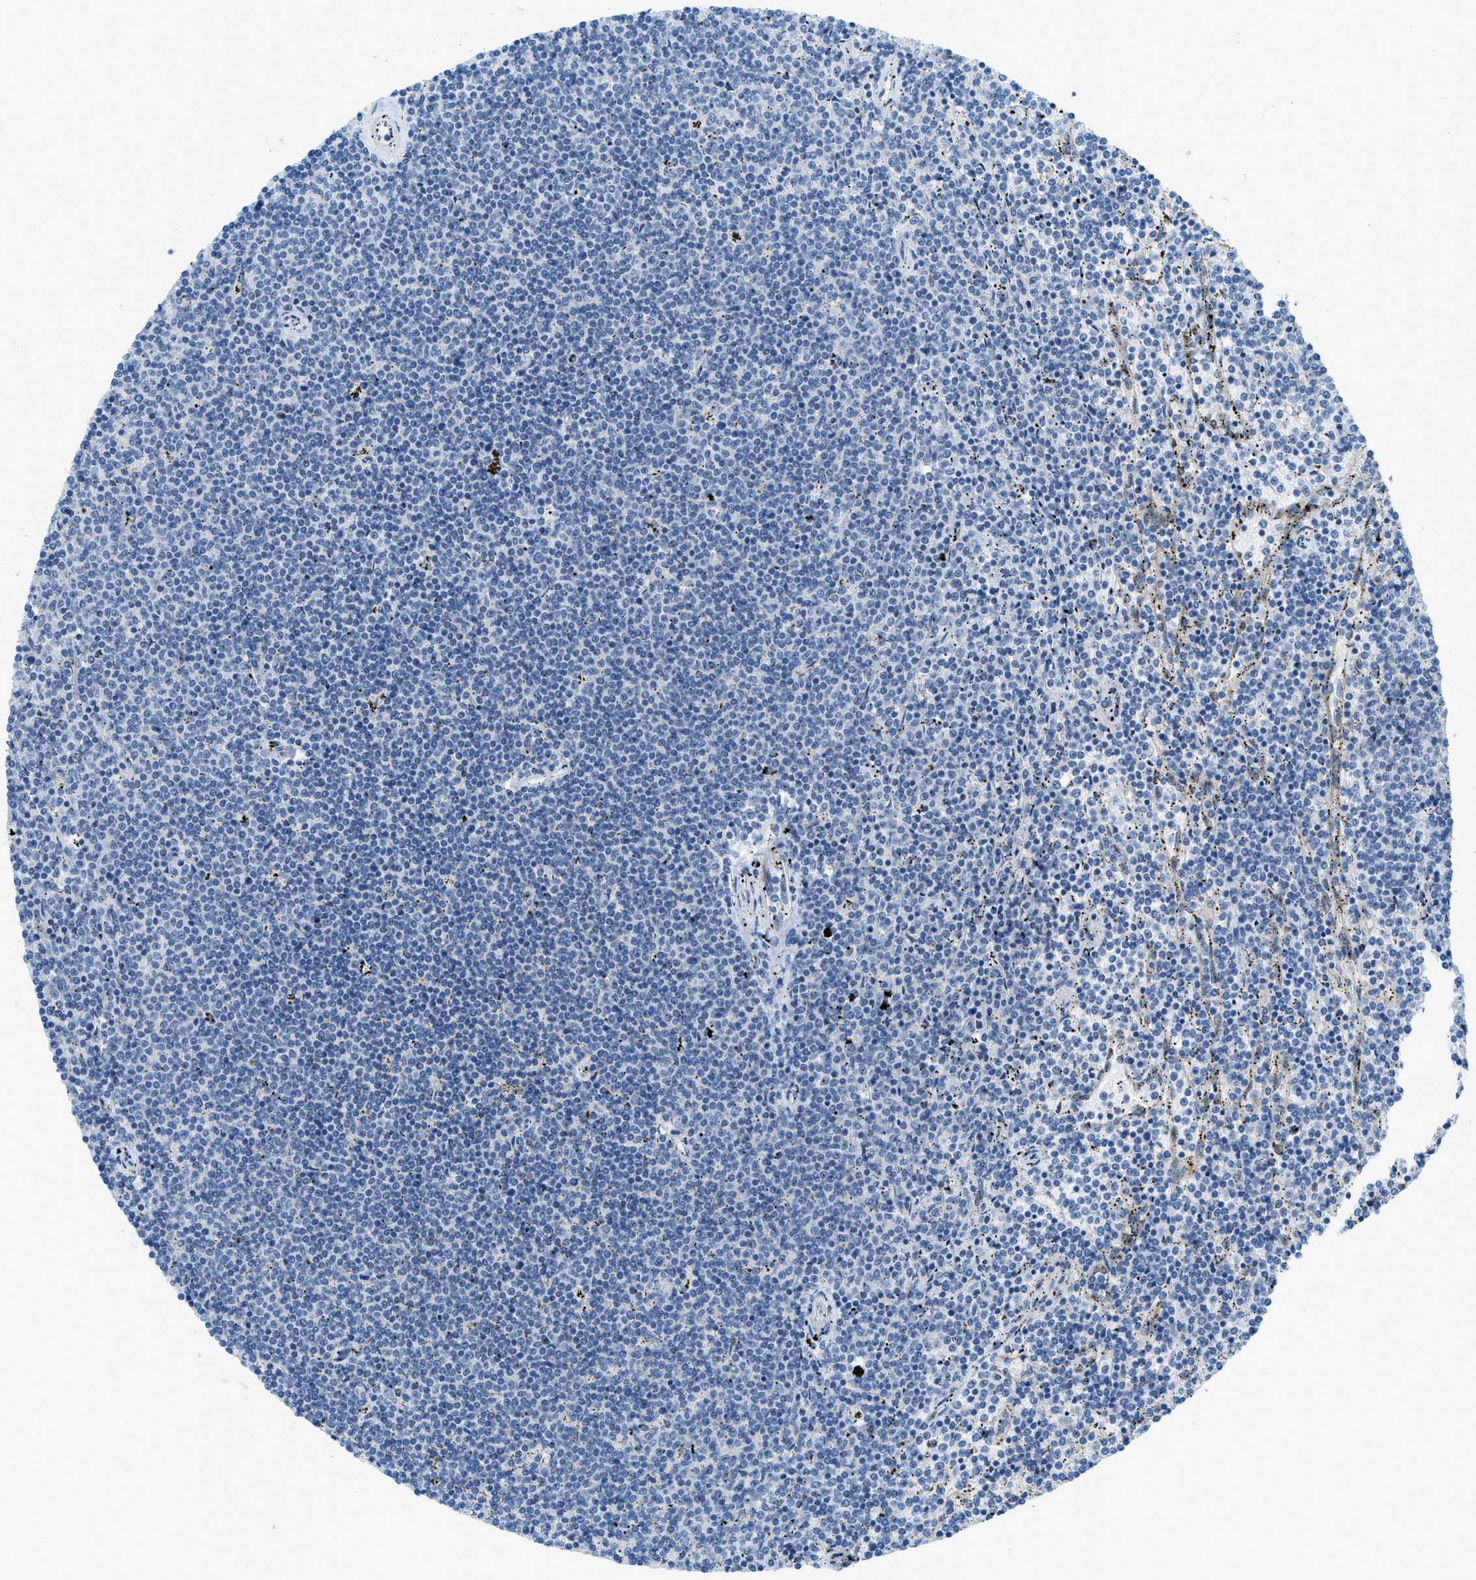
{"staining": {"intensity": "negative", "quantity": "none", "location": "none"}, "tissue": "lymphoma", "cell_type": "Tumor cells", "image_type": "cancer", "snomed": [{"axis": "morphology", "description": "Malignant lymphoma, non-Hodgkin's type, Low grade"}, {"axis": "topography", "description": "Spleen"}], "caption": "The micrograph shows no staining of tumor cells in lymphoma.", "gene": "KLHL8", "patient": {"sex": "female", "age": 50}}